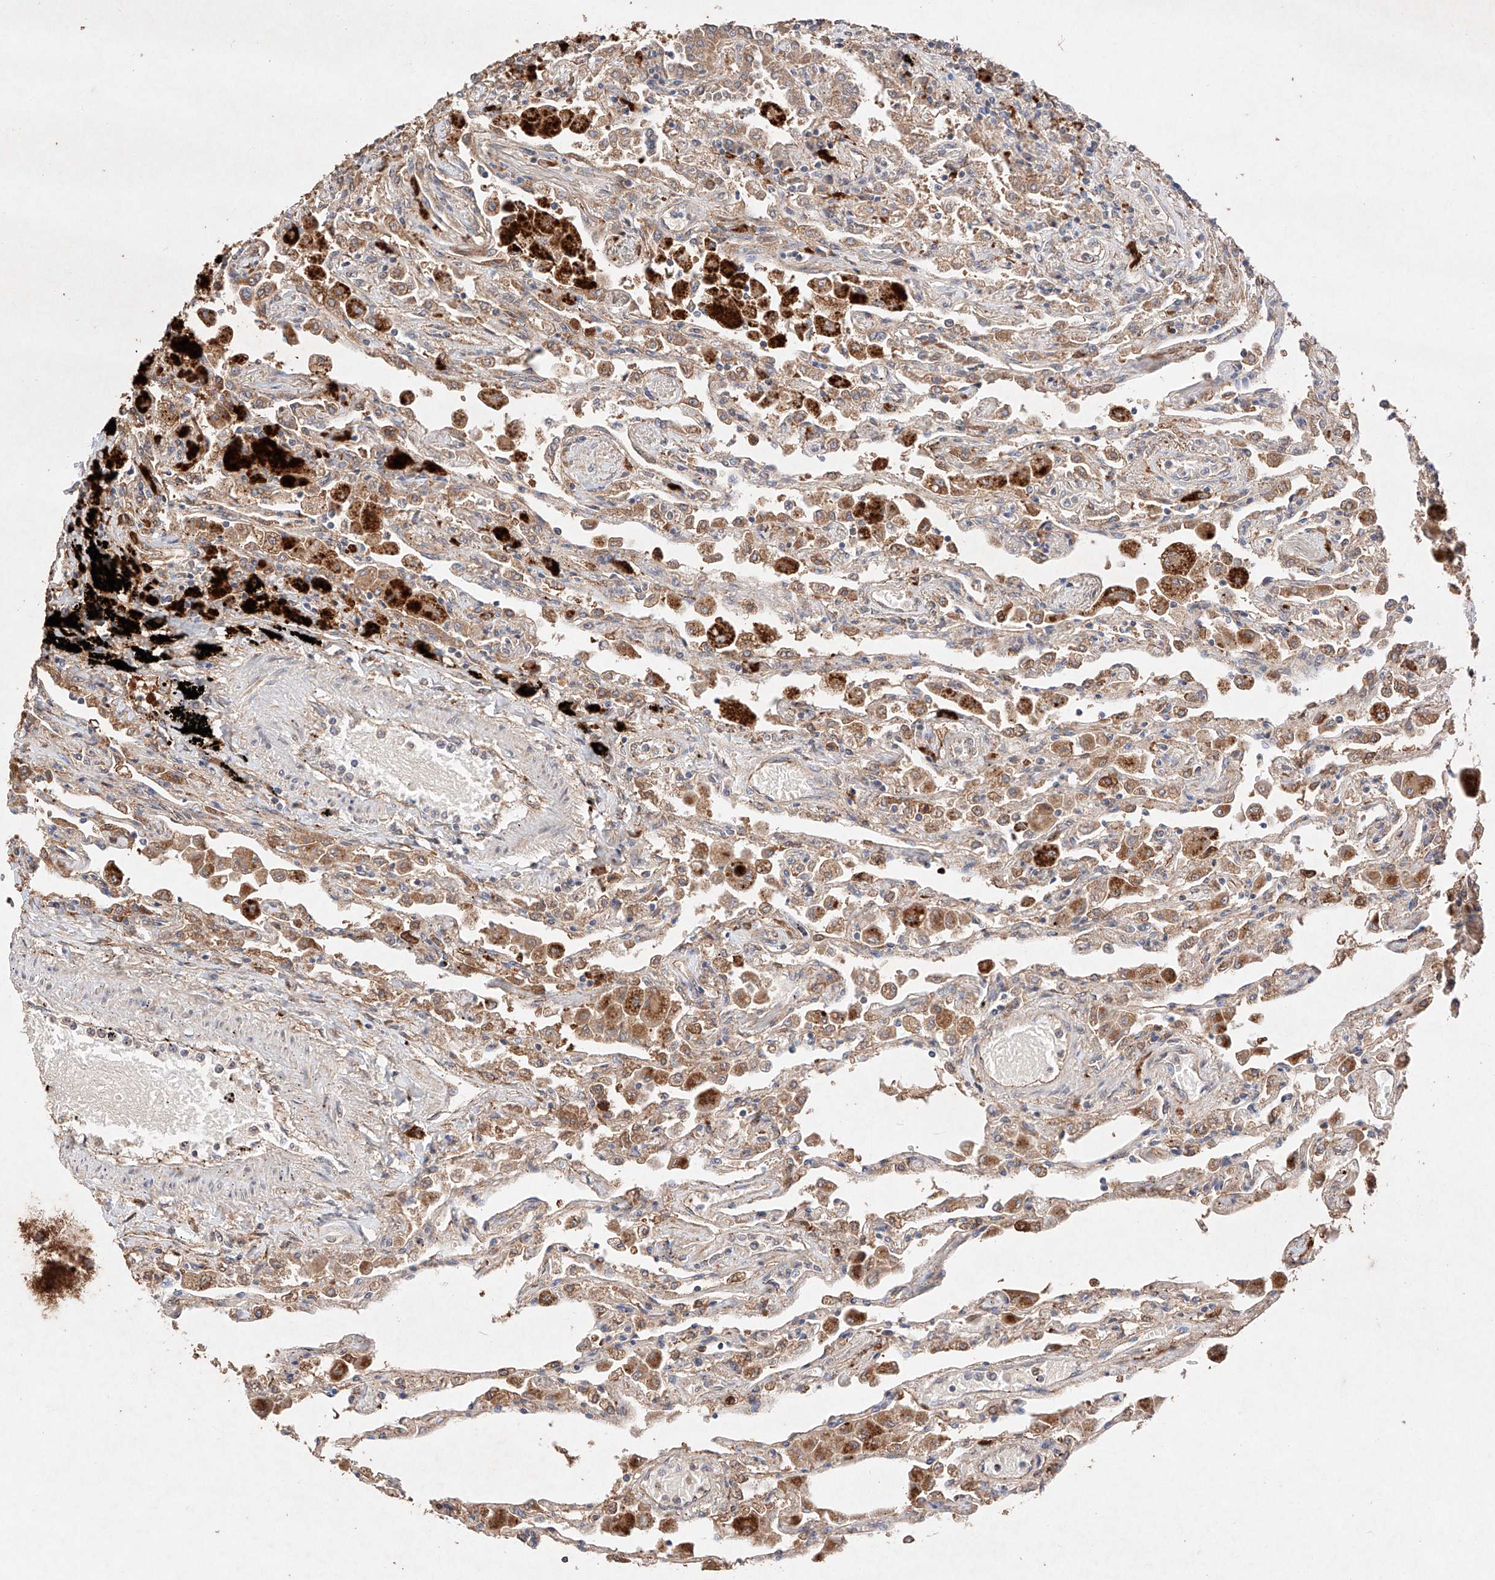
{"staining": {"intensity": "strong", "quantity": "<25%", "location": "cytoplasmic/membranous"}, "tissue": "lung", "cell_type": "Alveolar cells", "image_type": "normal", "snomed": [{"axis": "morphology", "description": "Normal tissue, NOS"}, {"axis": "topography", "description": "Bronchus"}, {"axis": "topography", "description": "Lung"}], "caption": "High-magnification brightfield microscopy of normal lung stained with DAB (3,3'-diaminobenzidine) (brown) and counterstained with hematoxylin (blue). alveolar cells exhibit strong cytoplasmic/membranous staining is appreciated in approximately<25% of cells.", "gene": "C6orf62", "patient": {"sex": "female", "age": 49}}